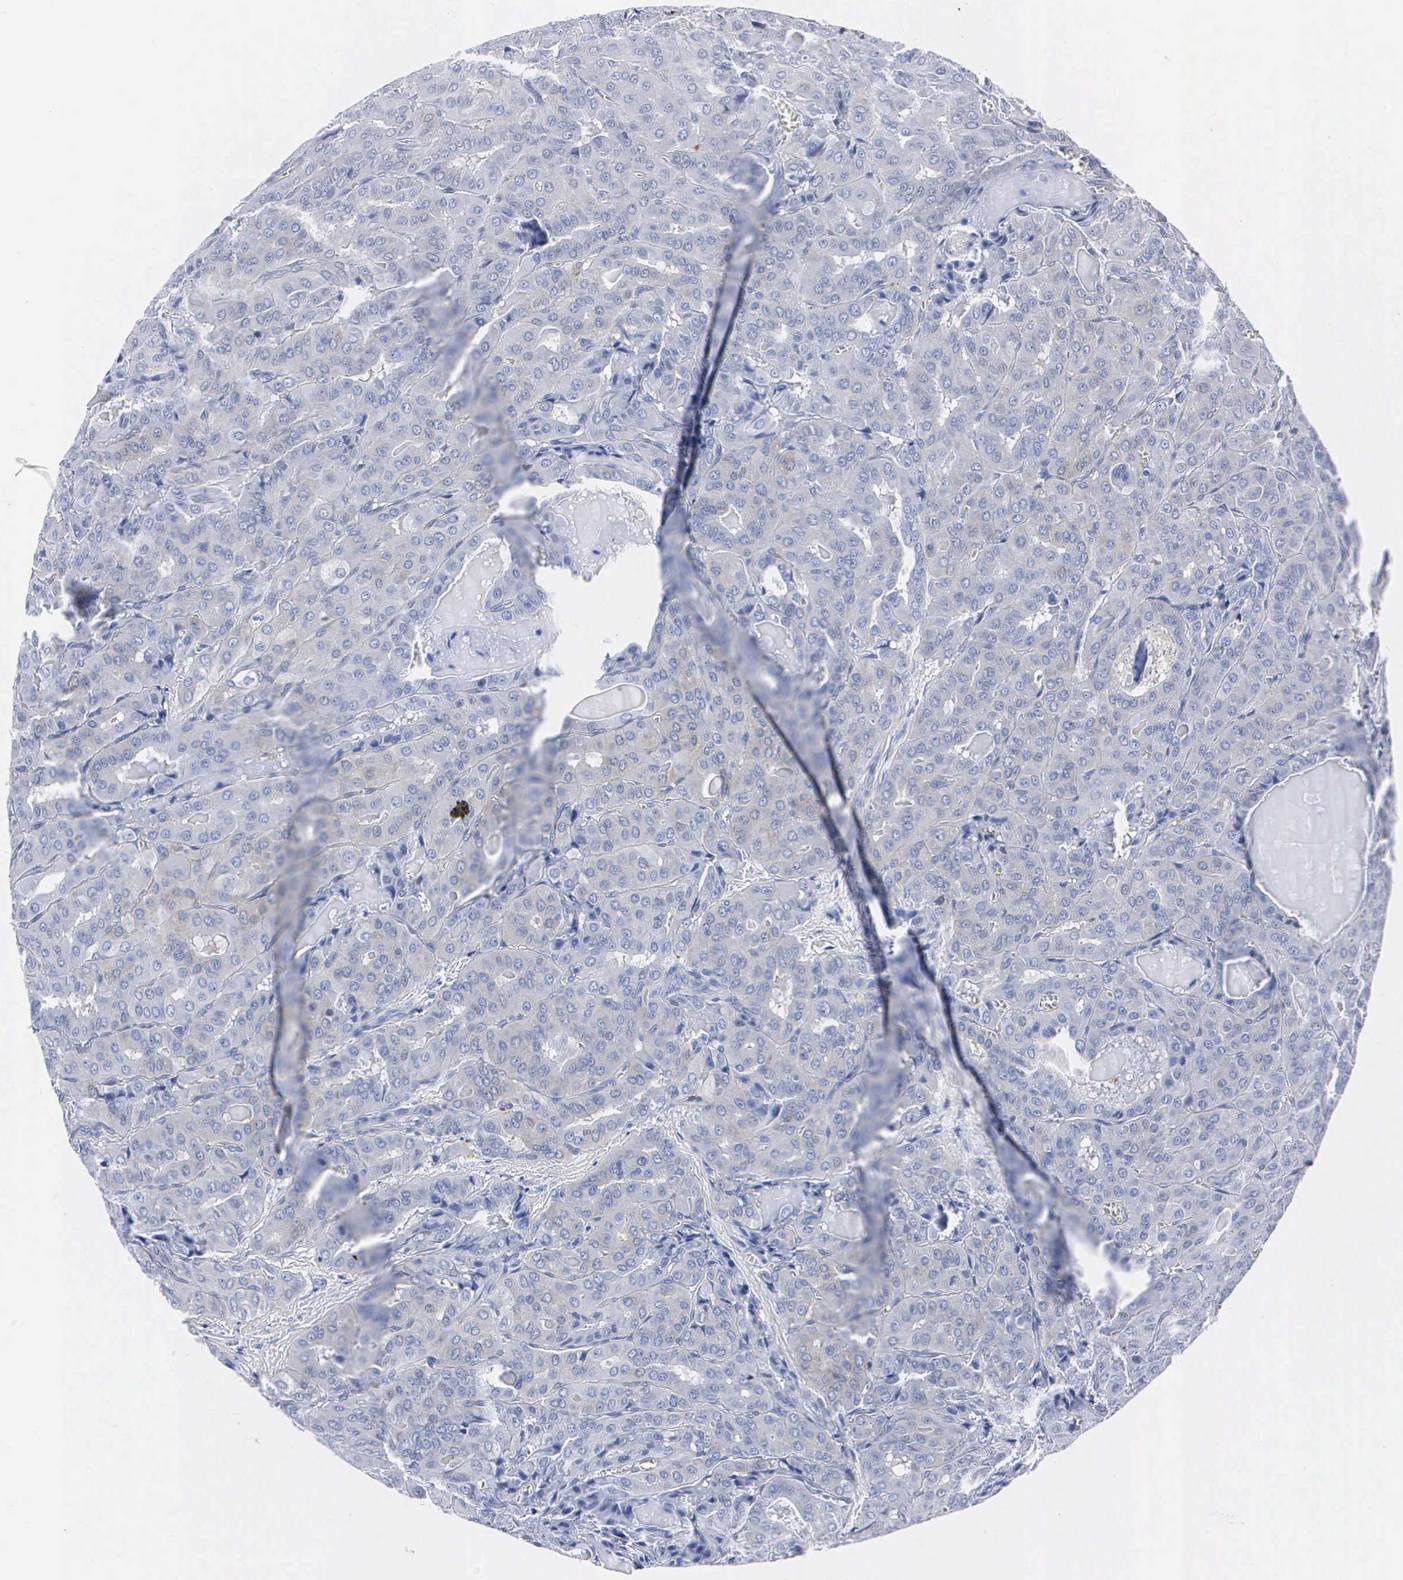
{"staining": {"intensity": "negative", "quantity": "none", "location": "none"}, "tissue": "thyroid cancer", "cell_type": "Tumor cells", "image_type": "cancer", "snomed": [{"axis": "morphology", "description": "Papillary adenocarcinoma, NOS"}, {"axis": "topography", "description": "Thyroid gland"}], "caption": "Immunohistochemistry of papillary adenocarcinoma (thyroid) shows no expression in tumor cells.", "gene": "ENO2", "patient": {"sex": "female", "age": 71}}